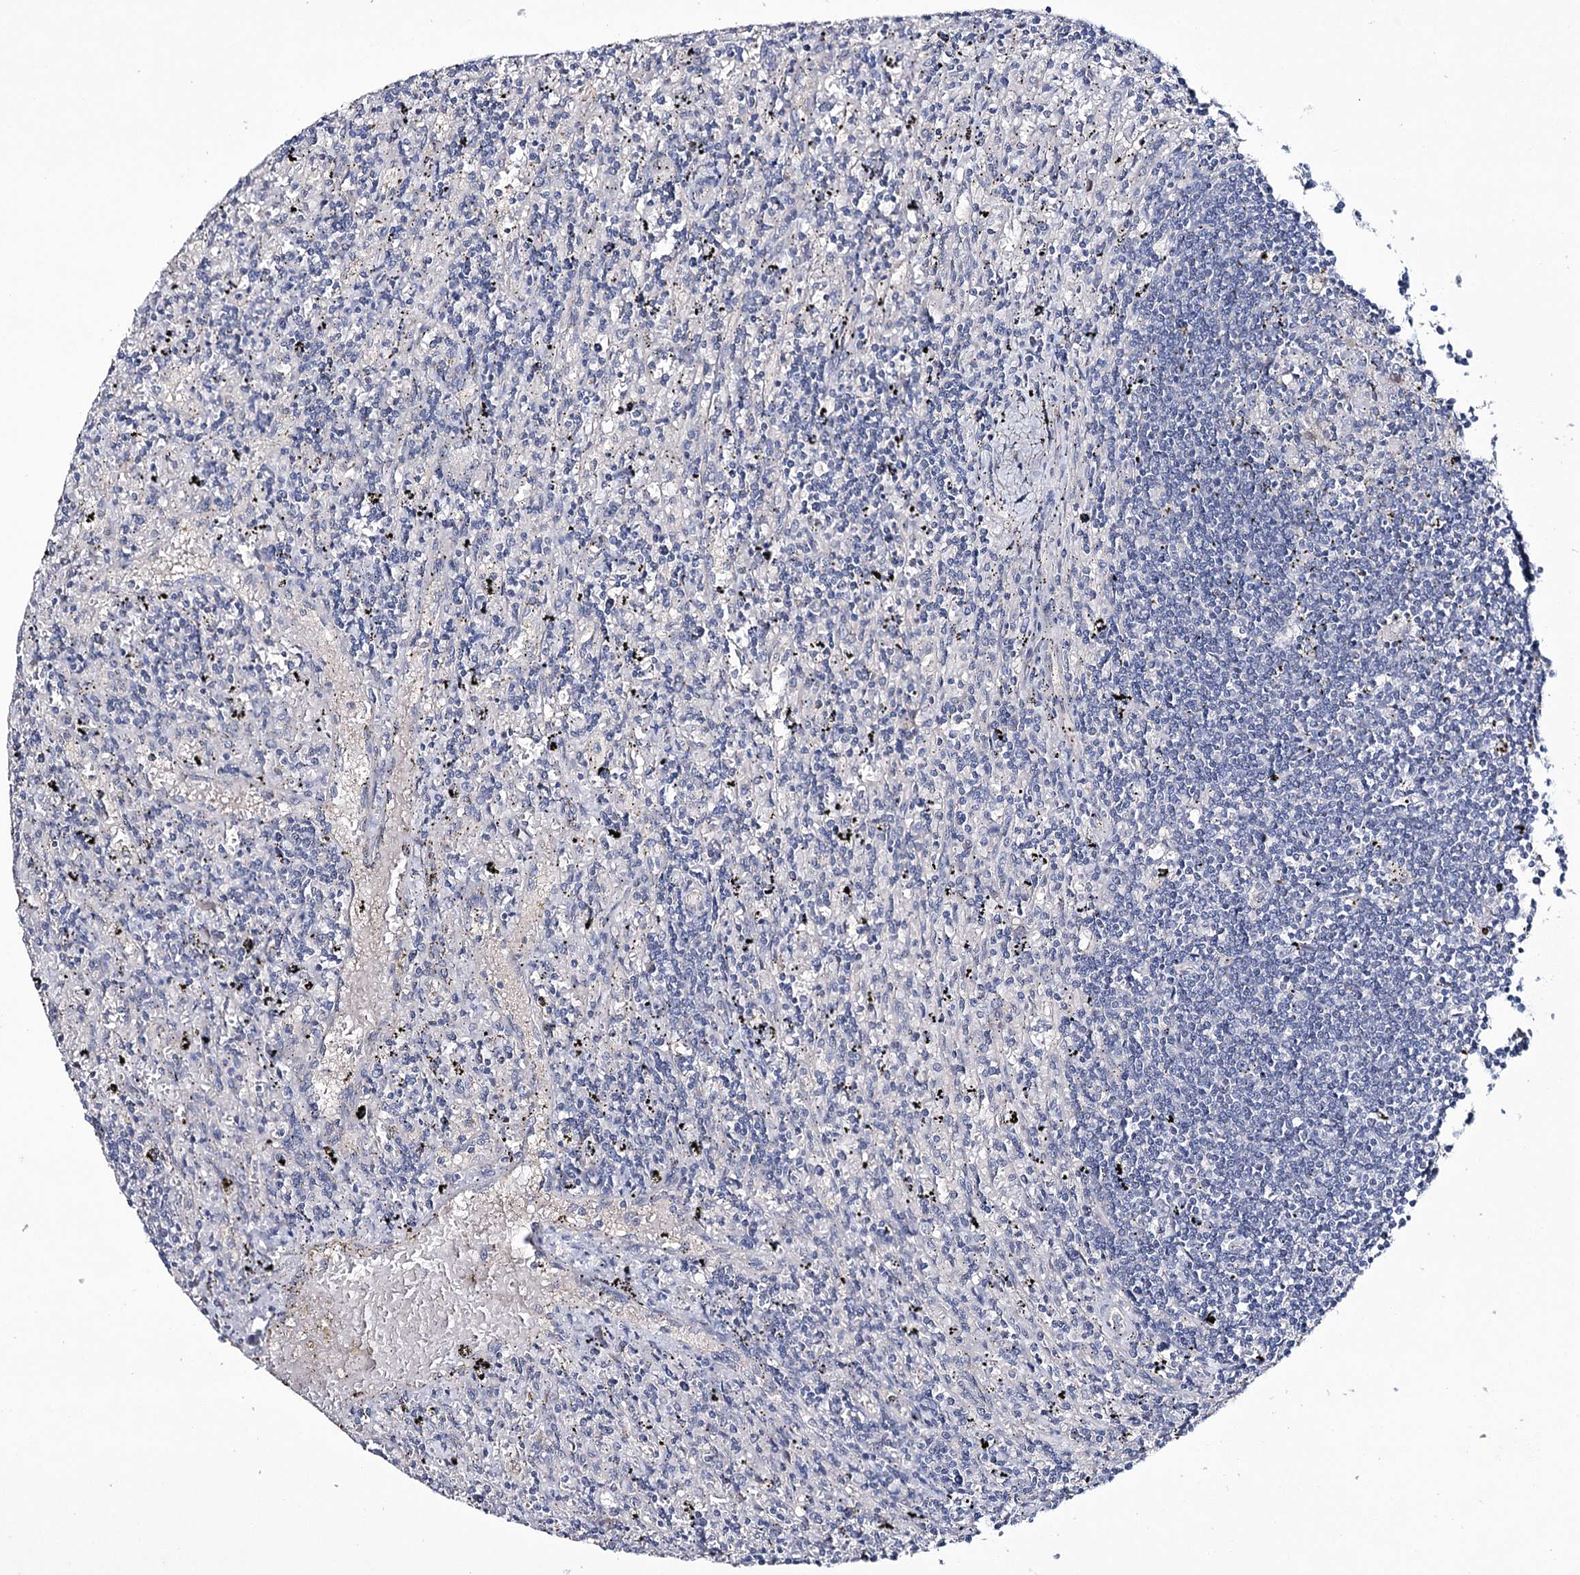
{"staining": {"intensity": "negative", "quantity": "none", "location": "none"}, "tissue": "lymphoma", "cell_type": "Tumor cells", "image_type": "cancer", "snomed": [{"axis": "morphology", "description": "Malignant lymphoma, non-Hodgkin's type, Low grade"}, {"axis": "topography", "description": "Spleen"}], "caption": "Lymphoma was stained to show a protein in brown. There is no significant expression in tumor cells.", "gene": "SEMA4G", "patient": {"sex": "male", "age": 76}}